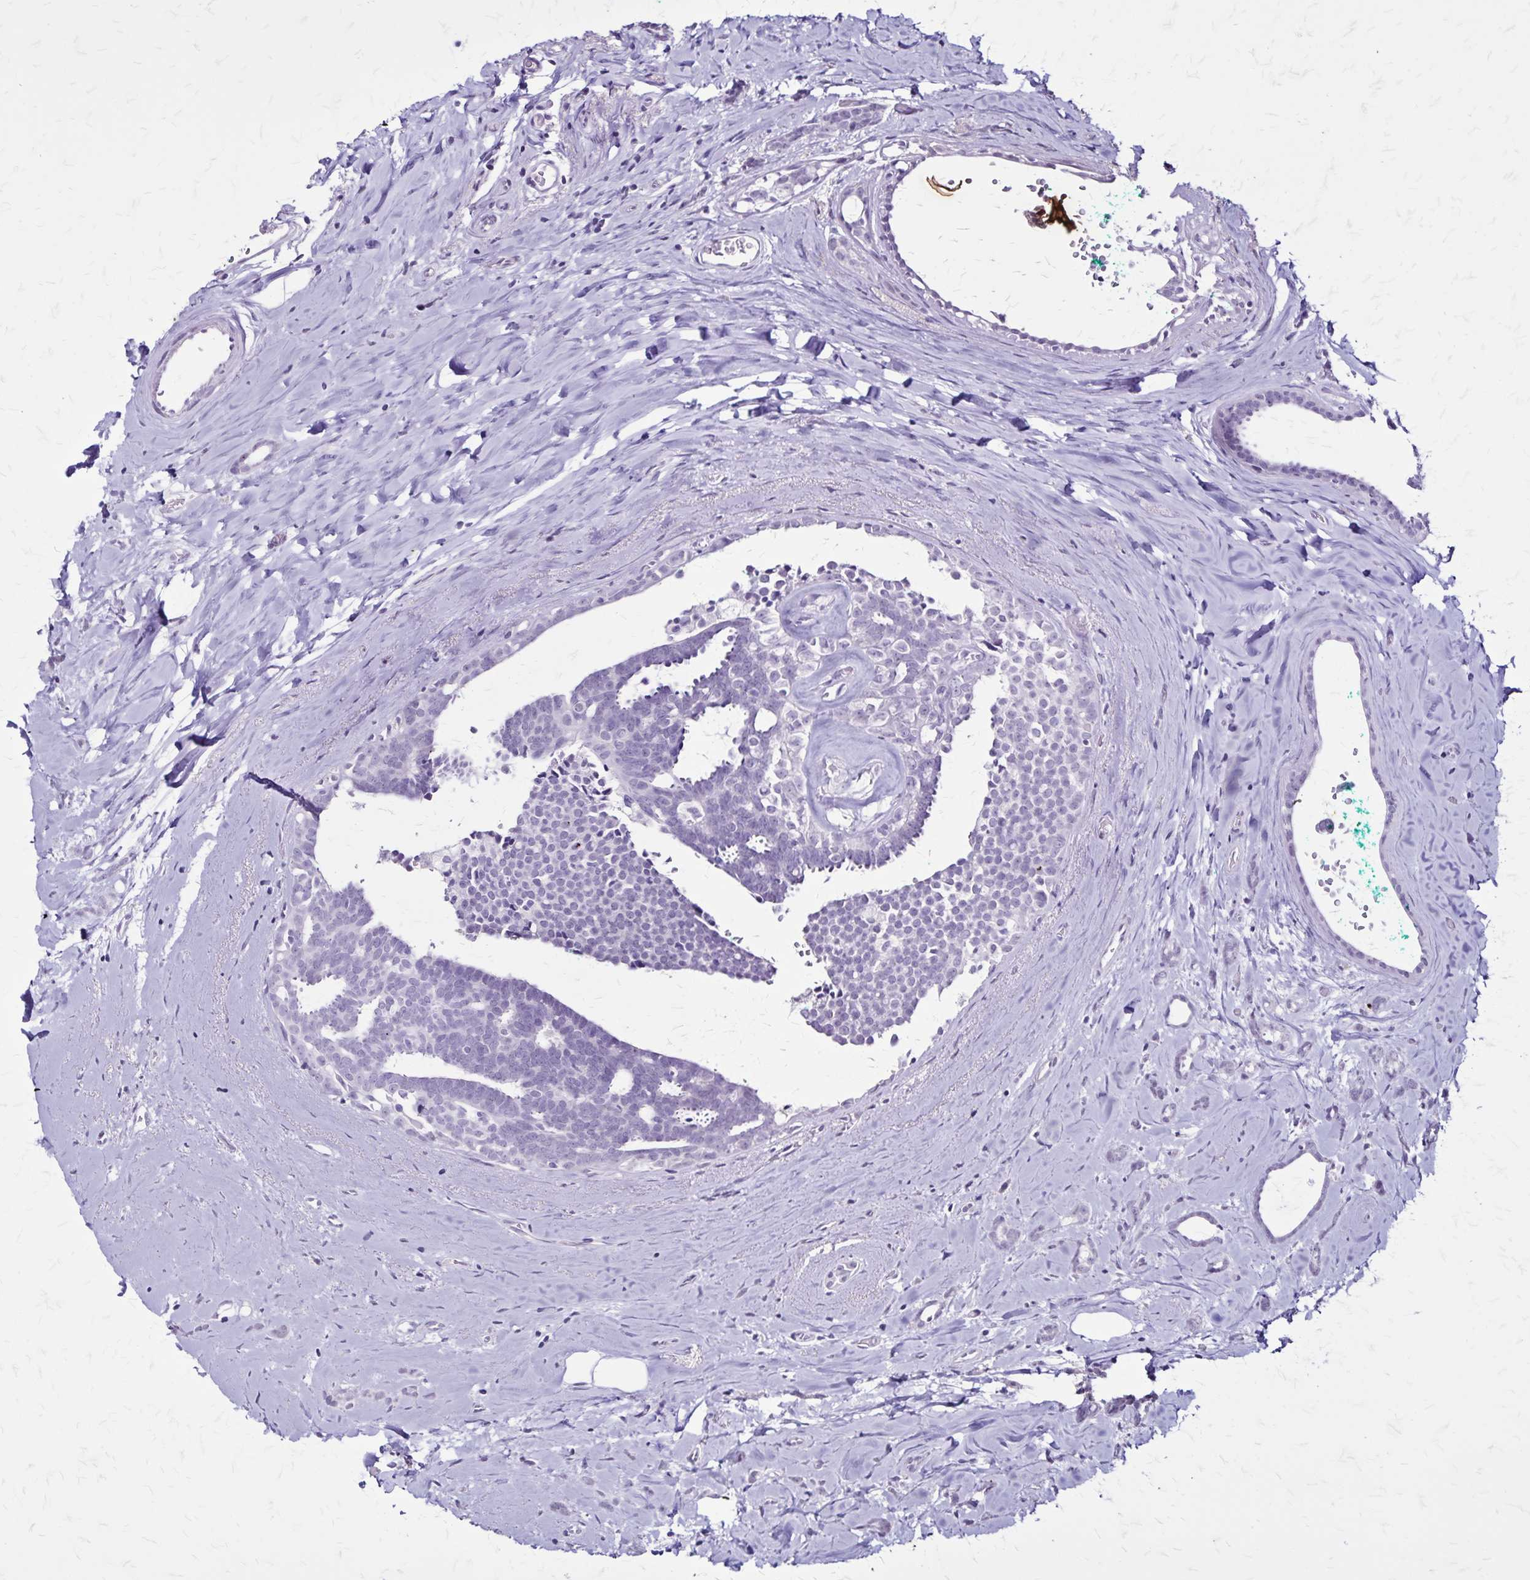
{"staining": {"intensity": "negative", "quantity": "none", "location": "none"}, "tissue": "breast cancer", "cell_type": "Tumor cells", "image_type": "cancer", "snomed": [{"axis": "morphology", "description": "Intraductal carcinoma, in situ"}, {"axis": "morphology", "description": "Duct carcinoma"}, {"axis": "morphology", "description": "Lobular carcinoma, in situ"}, {"axis": "topography", "description": "Breast"}], "caption": "A histopathology image of human breast lobular carcinoma in situ is negative for staining in tumor cells.", "gene": "KRT2", "patient": {"sex": "female", "age": 44}}